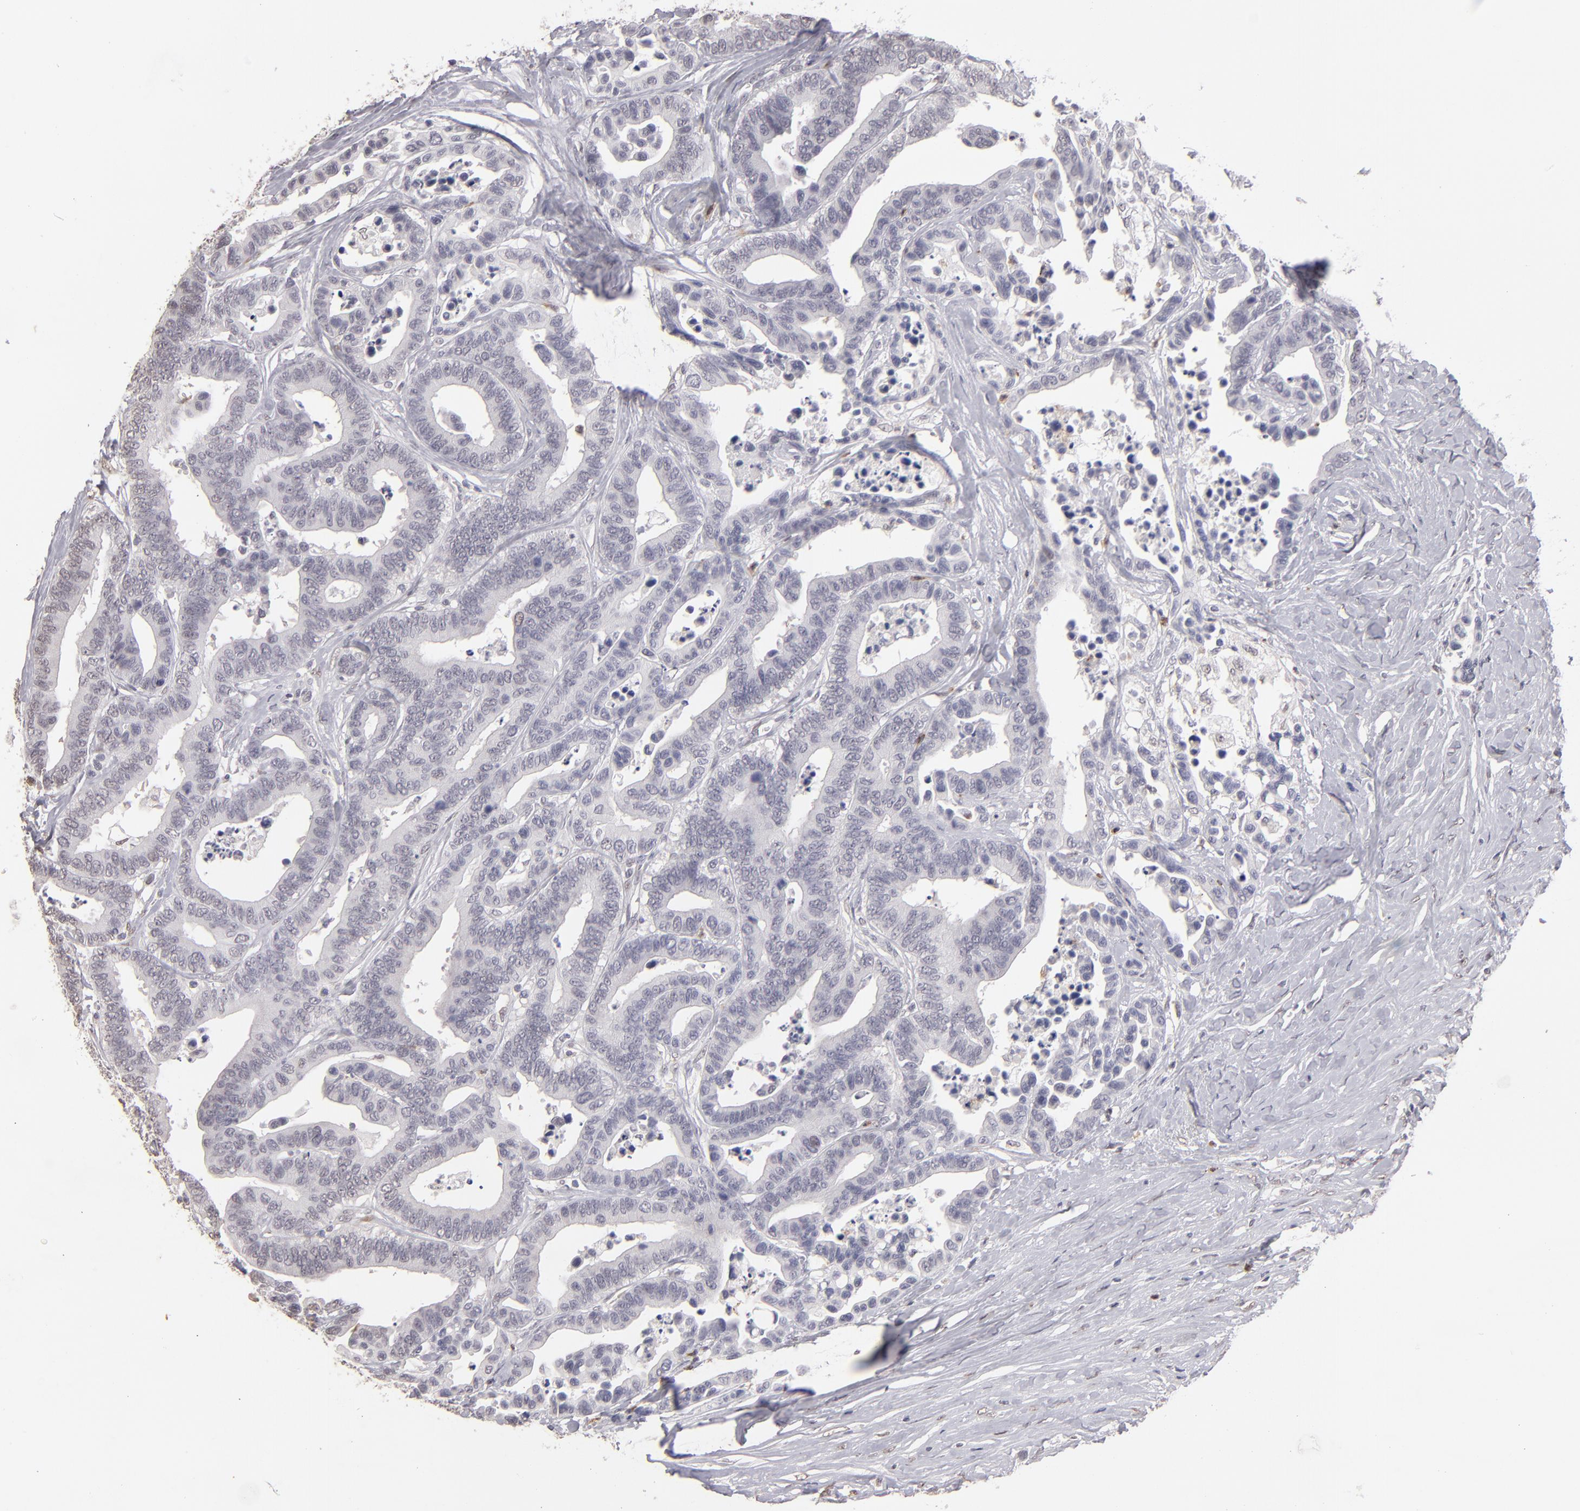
{"staining": {"intensity": "negative", "quantity": "none", "location": "none"}, "tissue": "colorectal cancer", "cell_type": "Tumor cells", "image_type": "cancer", "snomed": [{"axis": "morphology", "description": "Adenocarcinoma, NOS"}, {"axis": "topography", "description": "Colon"}], "caption": "Immunohistochemistry (IHC) of human adenocarcinoma (colorectal) demonstrates no positivity in tumor cells.", "gene": "MGAM", "patient": {"sex": "male", "age": 82}}